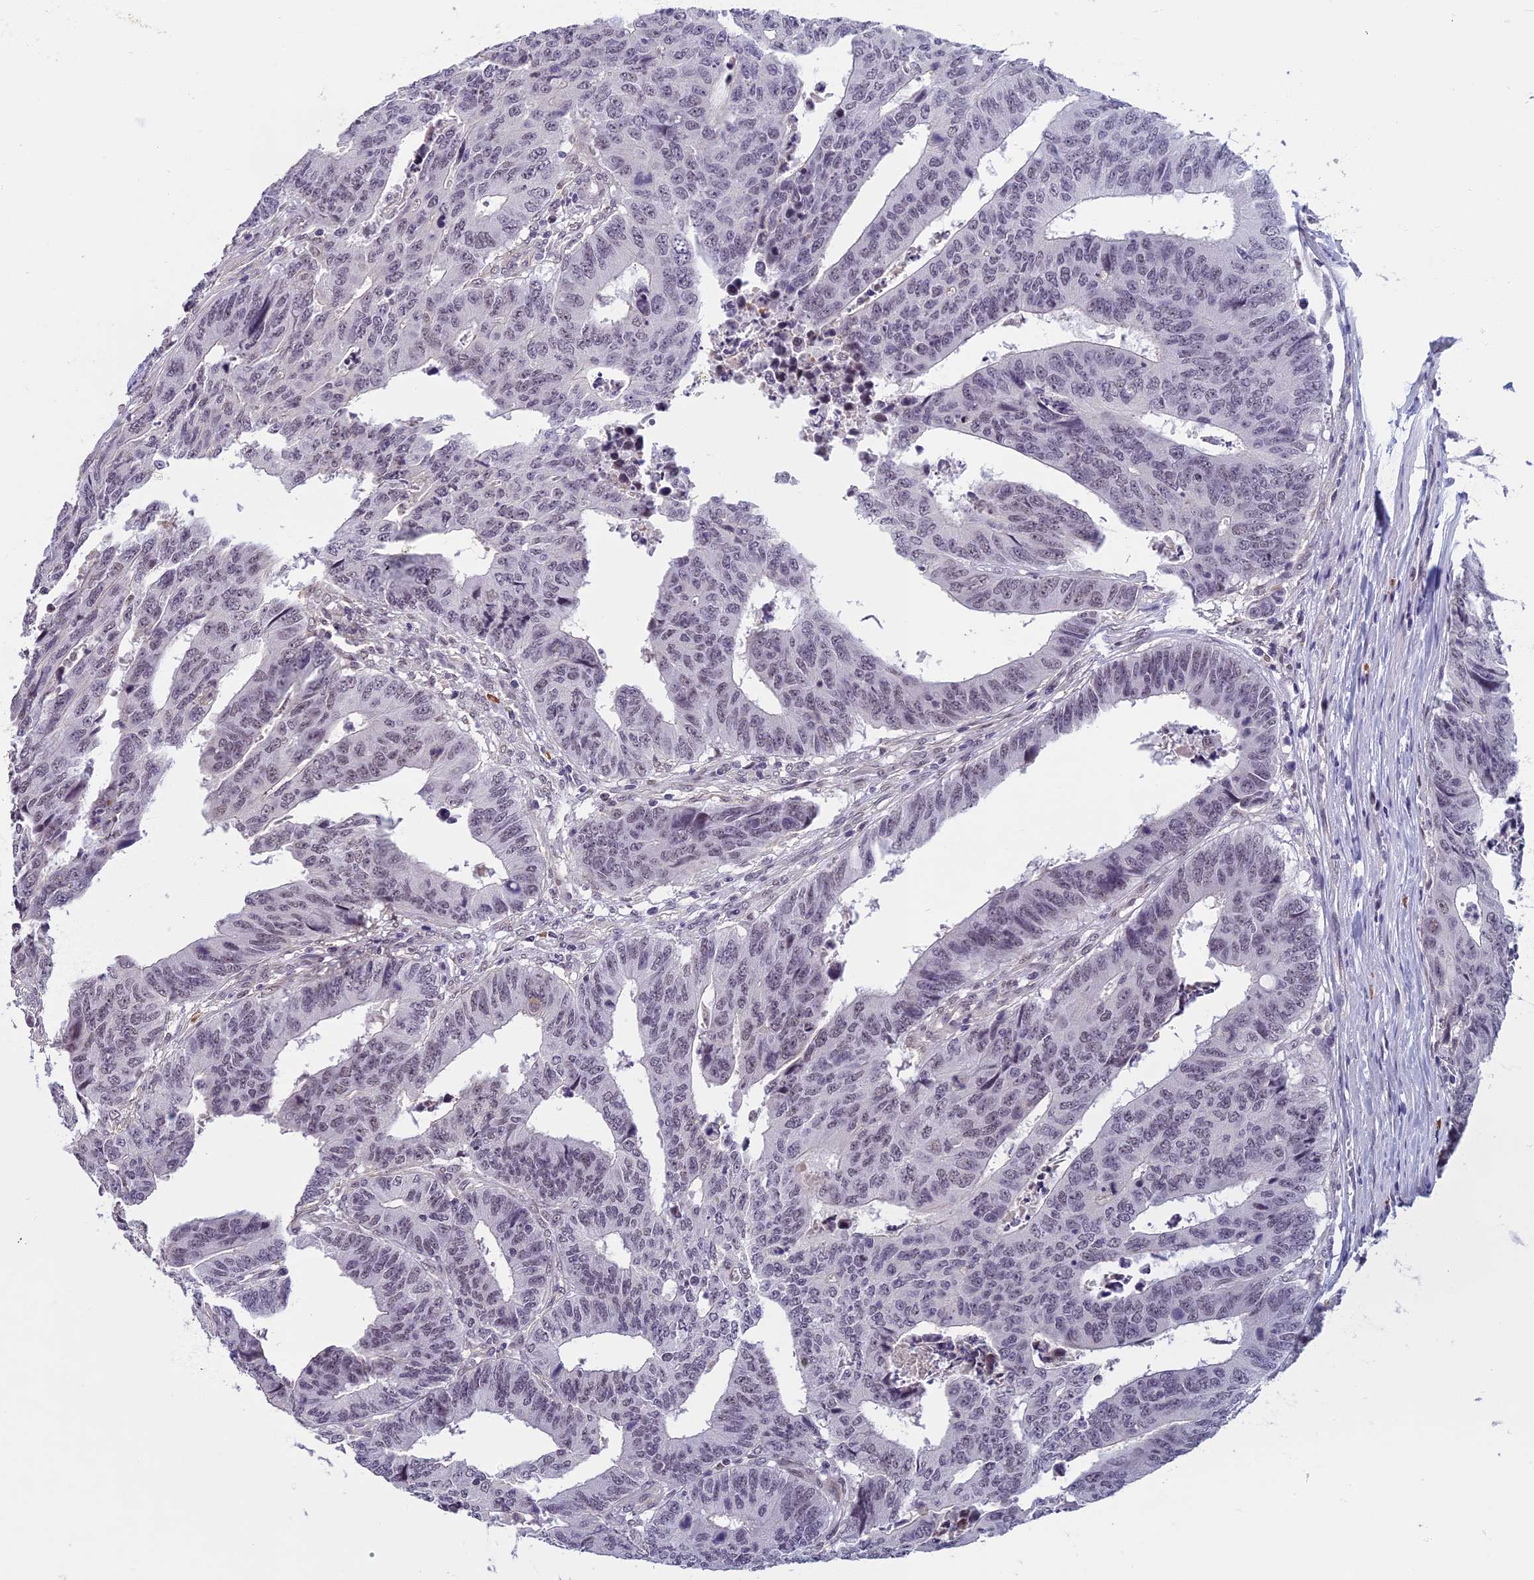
{"staining": {"intensity": "negative", "quantity": "none", "location": "none"}, "tissue": "colorectal cancer", "cell_type": "Tumor cells", "image_type": "cancer", "snomed": [{"axis": "morphology", "description": "Adenocarcinoma, NOS"}, {"axis": "topography", "description": "Rectum"}], "caption": "The photomicrograph shows no significant positivity in tumor cells of colorectal cancer.", "gene": "MORF4L1", "patient": {"sex": "male", "age": 84}}